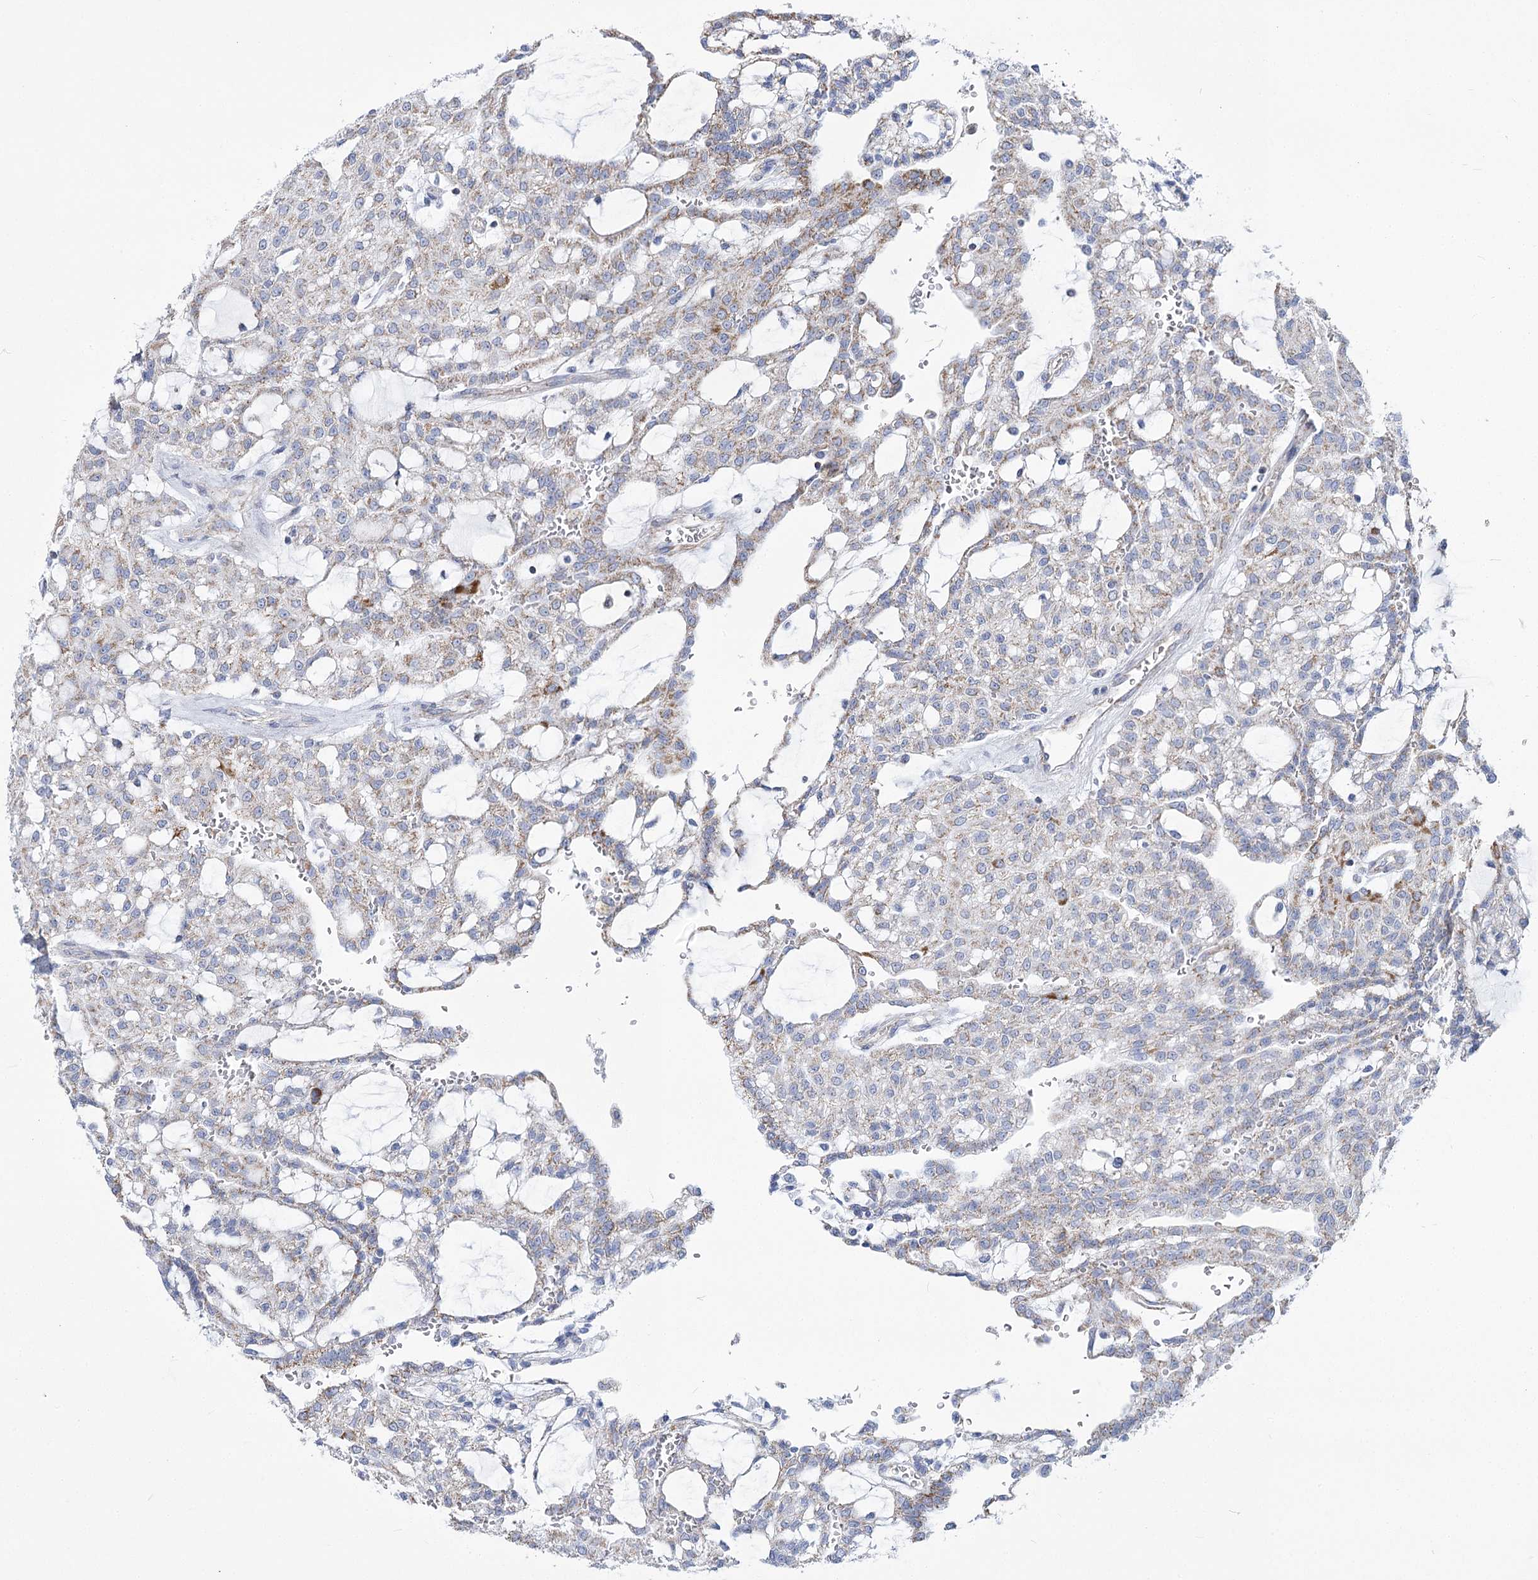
{"staining": {"intensity": "moderate", "quantity": "<25%", "location": "cytoplasmic/membranous"}, "tissue": "renal cancer", "cell_type": "Tumor cells", "image_type": "cancer", "snomed": [{"axis": "morphology", "description": "Adenocarcinoma, NOS"}, {"axis": "topography", "description": "Kidney"}], "caption": "Human renal cancer (adenocarcinoma) stained with a protein marker demonstrates moderate staining in tumor cells.", "gene": "PDHB", "patient": {"sex": "male", "age": 63}}